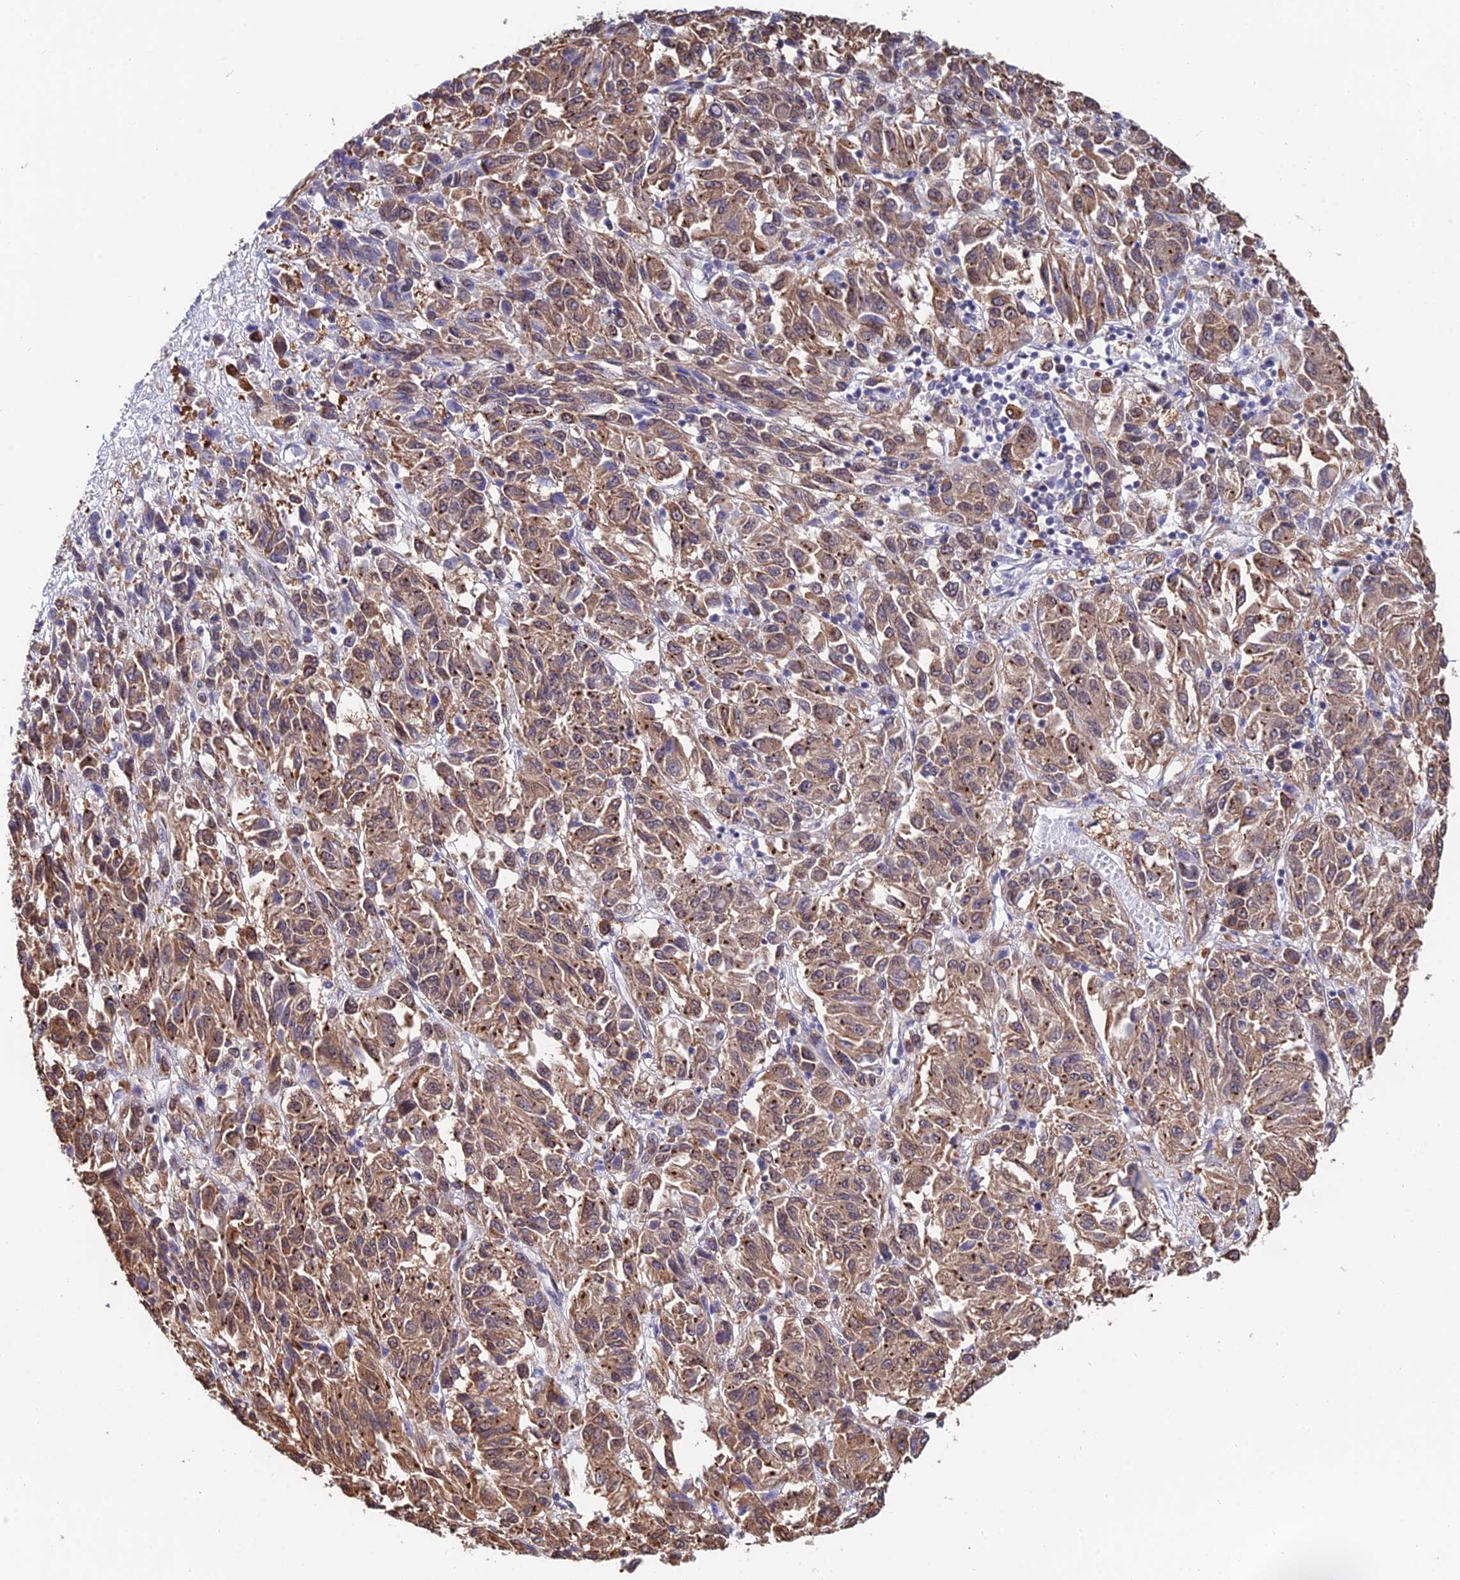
{"staining": {"intensity": "moderate", "quantity": ">75%", "location": "cytoplasmic/membranous"}, "tissue": "melanoma", "cell_type": "Tumor cells", "image_type": "cancer", "snomed": [{"axis": "morphology", "description": "Malignant melanoma, Metastatic site"}, {"axis": "topography", "description": "Lung"}], "caption": "An image of human malignant melanoma (metastatic site) stained for a protein reveals moderate cytoplasmic/membranous brown staining in tumor cells.", "gene": "INPP4A", "patient": {"sex": "male", "age": 64}}